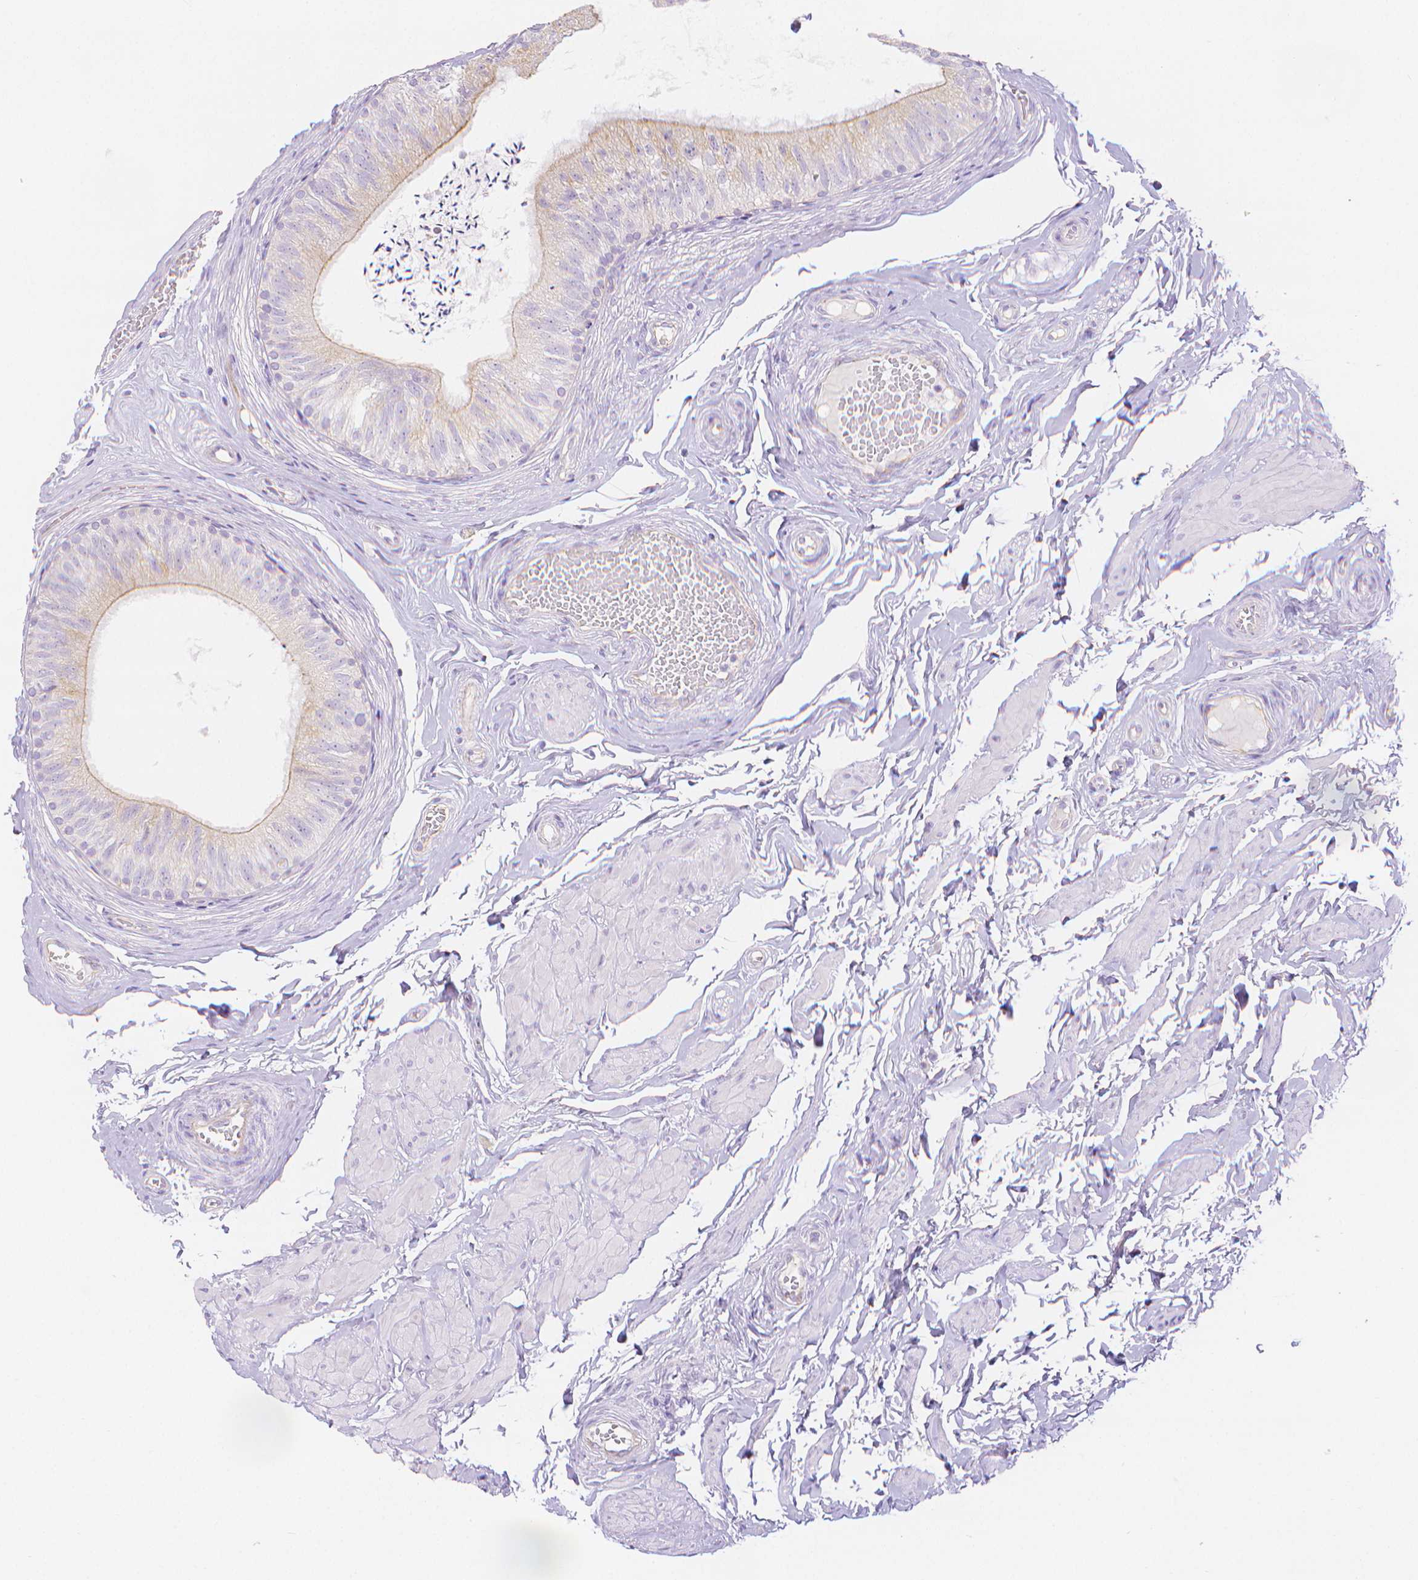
{"staining": {"intensity": "weak", "quantity": "<25%", "location": "cytoplasmic/membranous"}, "tissue": "epididymis", "cell_type": "Glandular cells", "image_type": "normal", "snomed": [{"axis": "morphology", "description": "Normal tissue, NOS"}, {"axis": "topography", "description": "Epididymis, spermatic cord, NOS"}, {"axis": "topography", "description": "Epididymis"}, {"axis": "topography", "description": "Peripheral nerve tissue"}], "caption": "Immunohistochemical staining of benign human epididymis displays no significant expression in glandular cells. (Brightfield microscopy of DAB (3,3'-diaminobenzidine) IHC at high magnification).", "gene": "SLC27A5", "patient": {"sex": "male", "age": 29}}